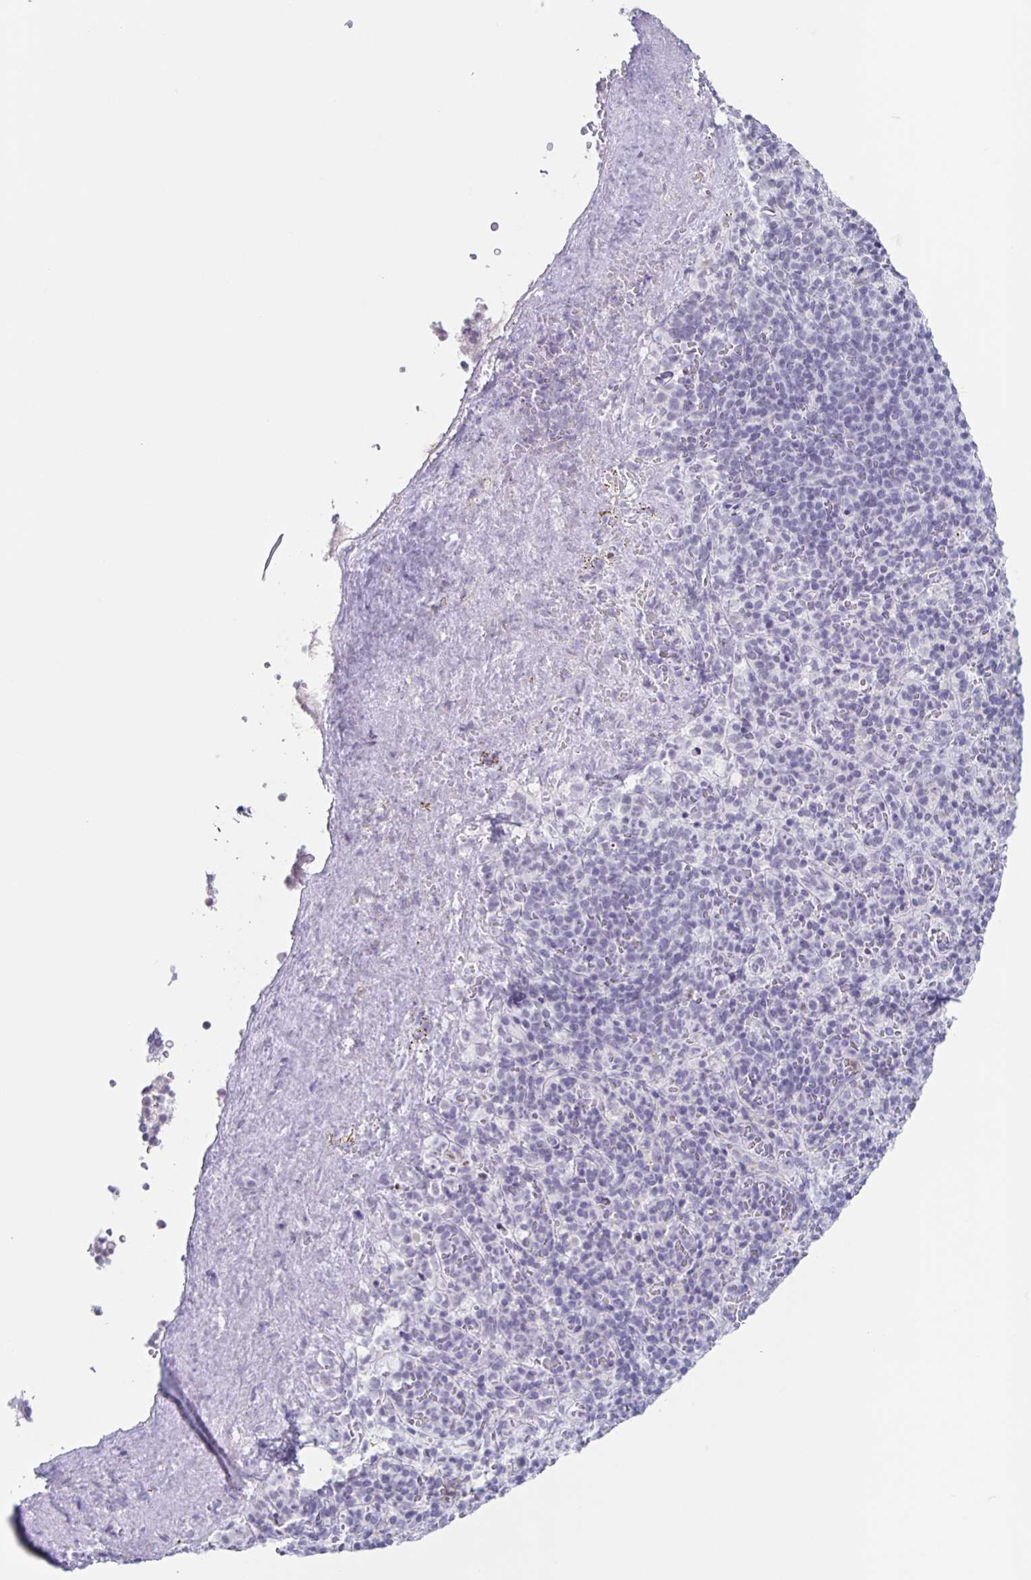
{"staining": {"intensity": "negative", "quantity": "none", "location": "none"}, "tissue": "spleen", "cell_type": "Cells in red pulp", "image_type": "normal", "snomed": [{"axis": "morphology", "description": "Normal tissue, NOS"}, {"axis": "topography", "description": "Spleen"}], "caption": "The micrograph demonstrates no significant positivity in cells in red pulp of spleen. (IHC, brightfield microscopy, high magnification).", "gene": "LCE6A", "patient": {"sex": "female", "age": 74}}